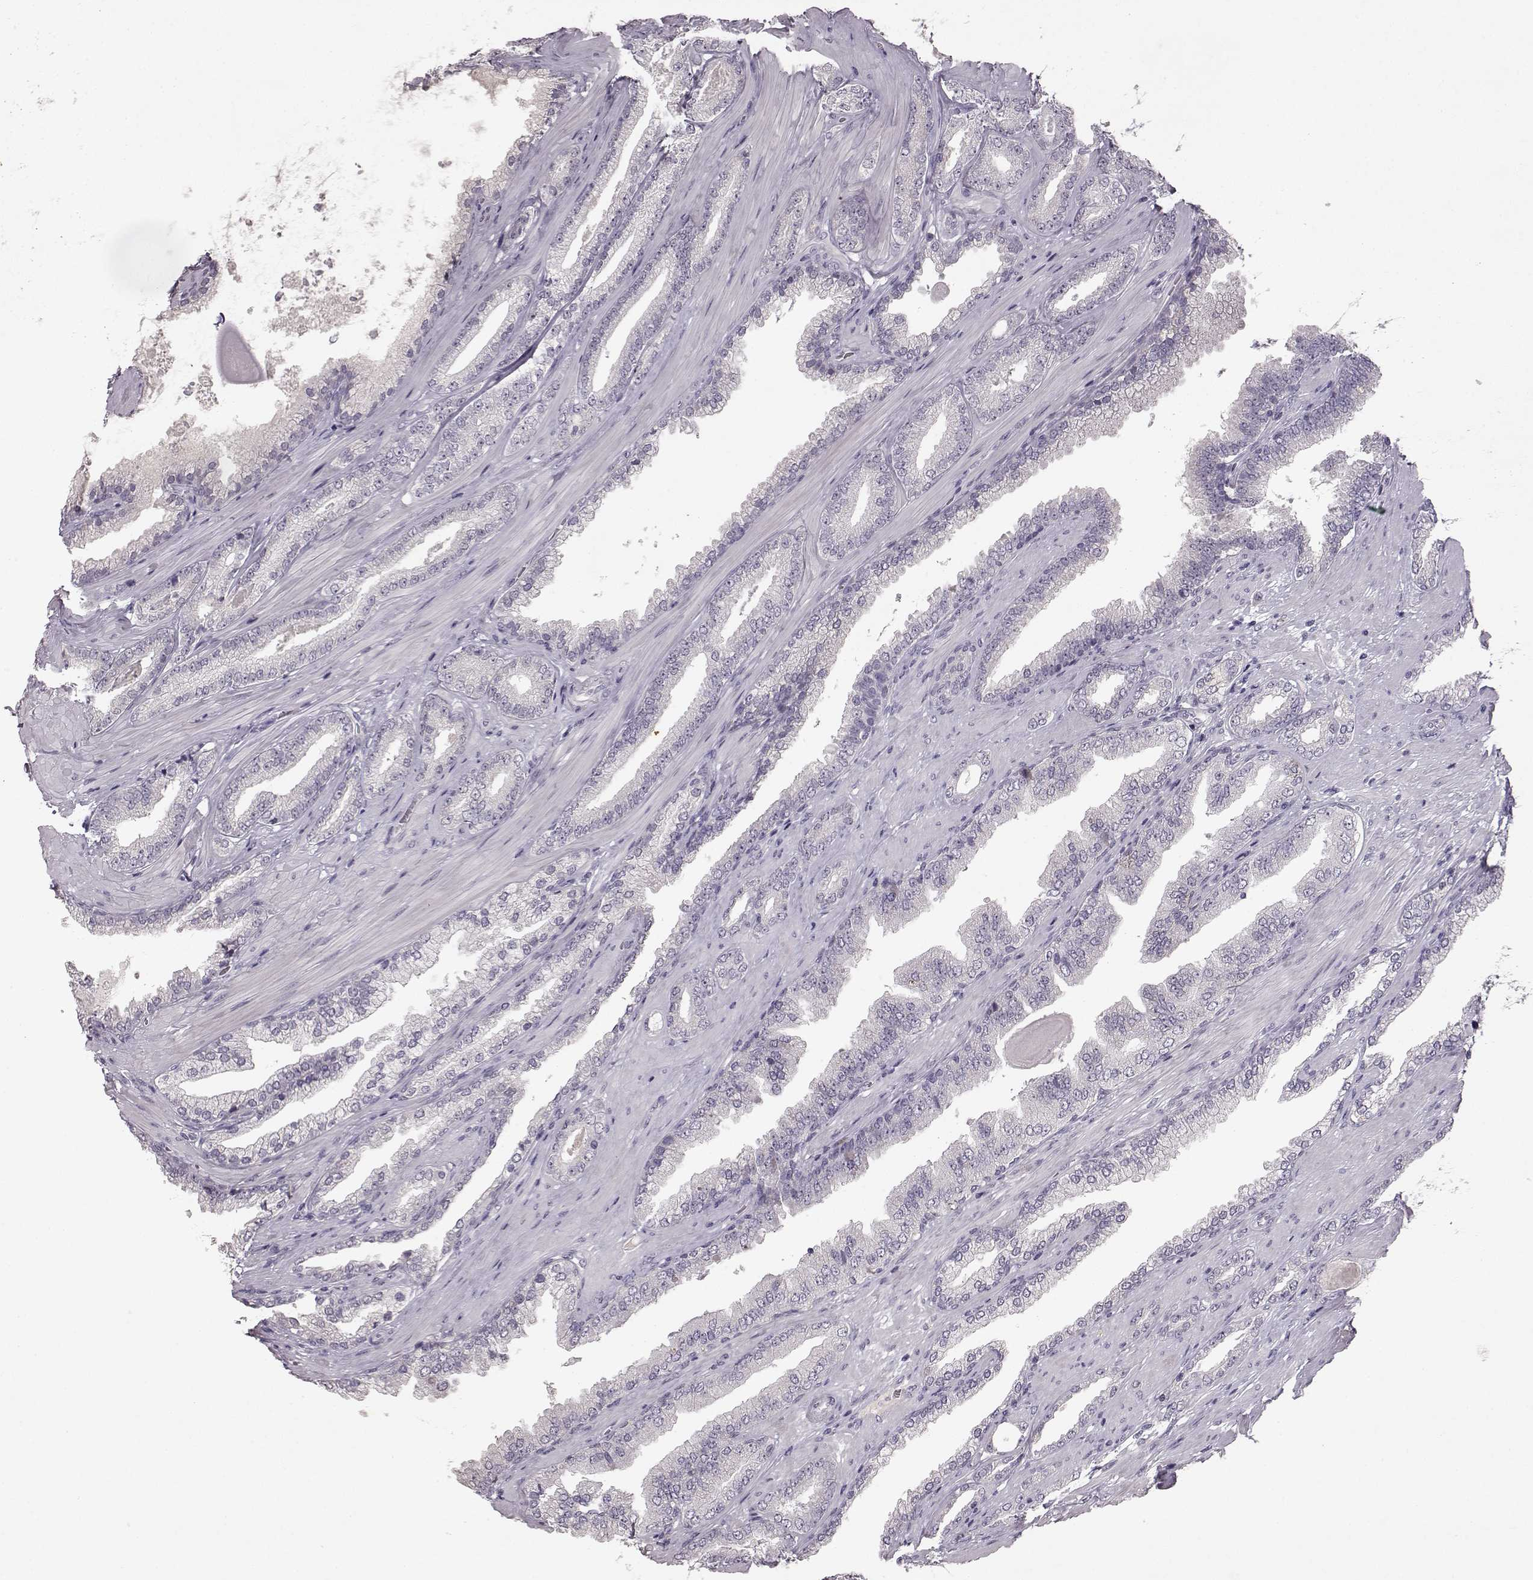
{"staining": {"intensity": "negative", "quantity": "none", "location": "none"}, "tissue": "prostate cancer", "cell_type": "Tumor cells", "image_type": "cancer", "snomed": [{"axis": "morphology", "description": "Adenocarcinoma, Low grade"}, {"axis": "topography", "description": "Prostate"}], "caption": "A histopathology image of human prostate cancer is negative for staining in tumor cells.", "gene": "SPAG17", "patient": {"sex": "male", "age": 61}}